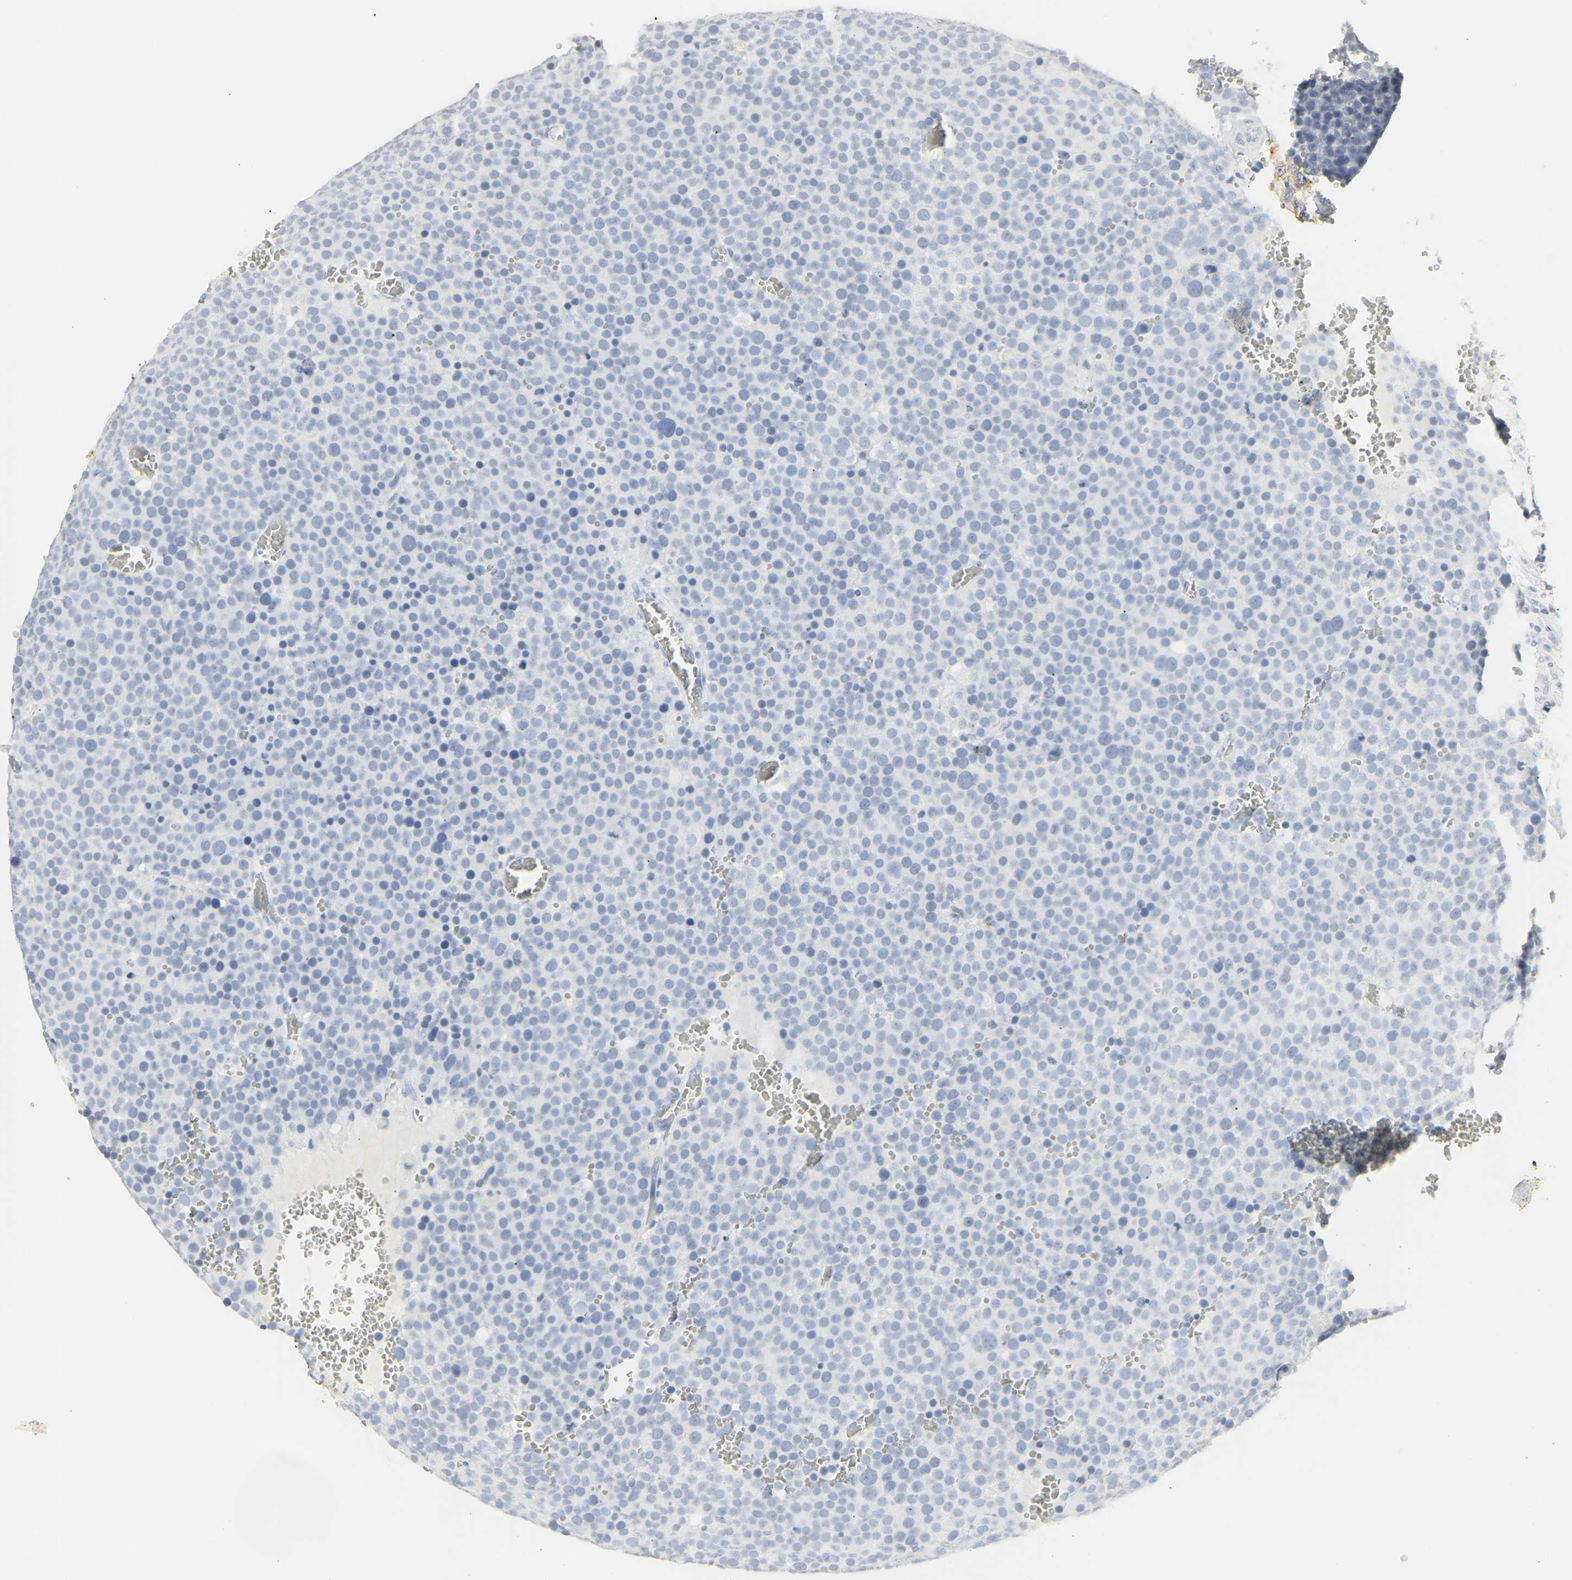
{"staining": {"intensity": "negative", "quantity": "none", "location": "none"}, "tissue": "testis cancer", "cell_type": "Tumor cells", "image_type": "cancer", "snomed": [{"axis": "morphology", "description": "Seminoma, NOS"}, {"axis": "topography", "description": "Testis"}], "caption": "A high-resolution micrograph shows immunohistochemistry staining of testis cancer (seminoma), which demonstrates no significant staining in tumor cells.", "gene": "CEACAM5", "patient": {"sex": "male", "age": 71}}